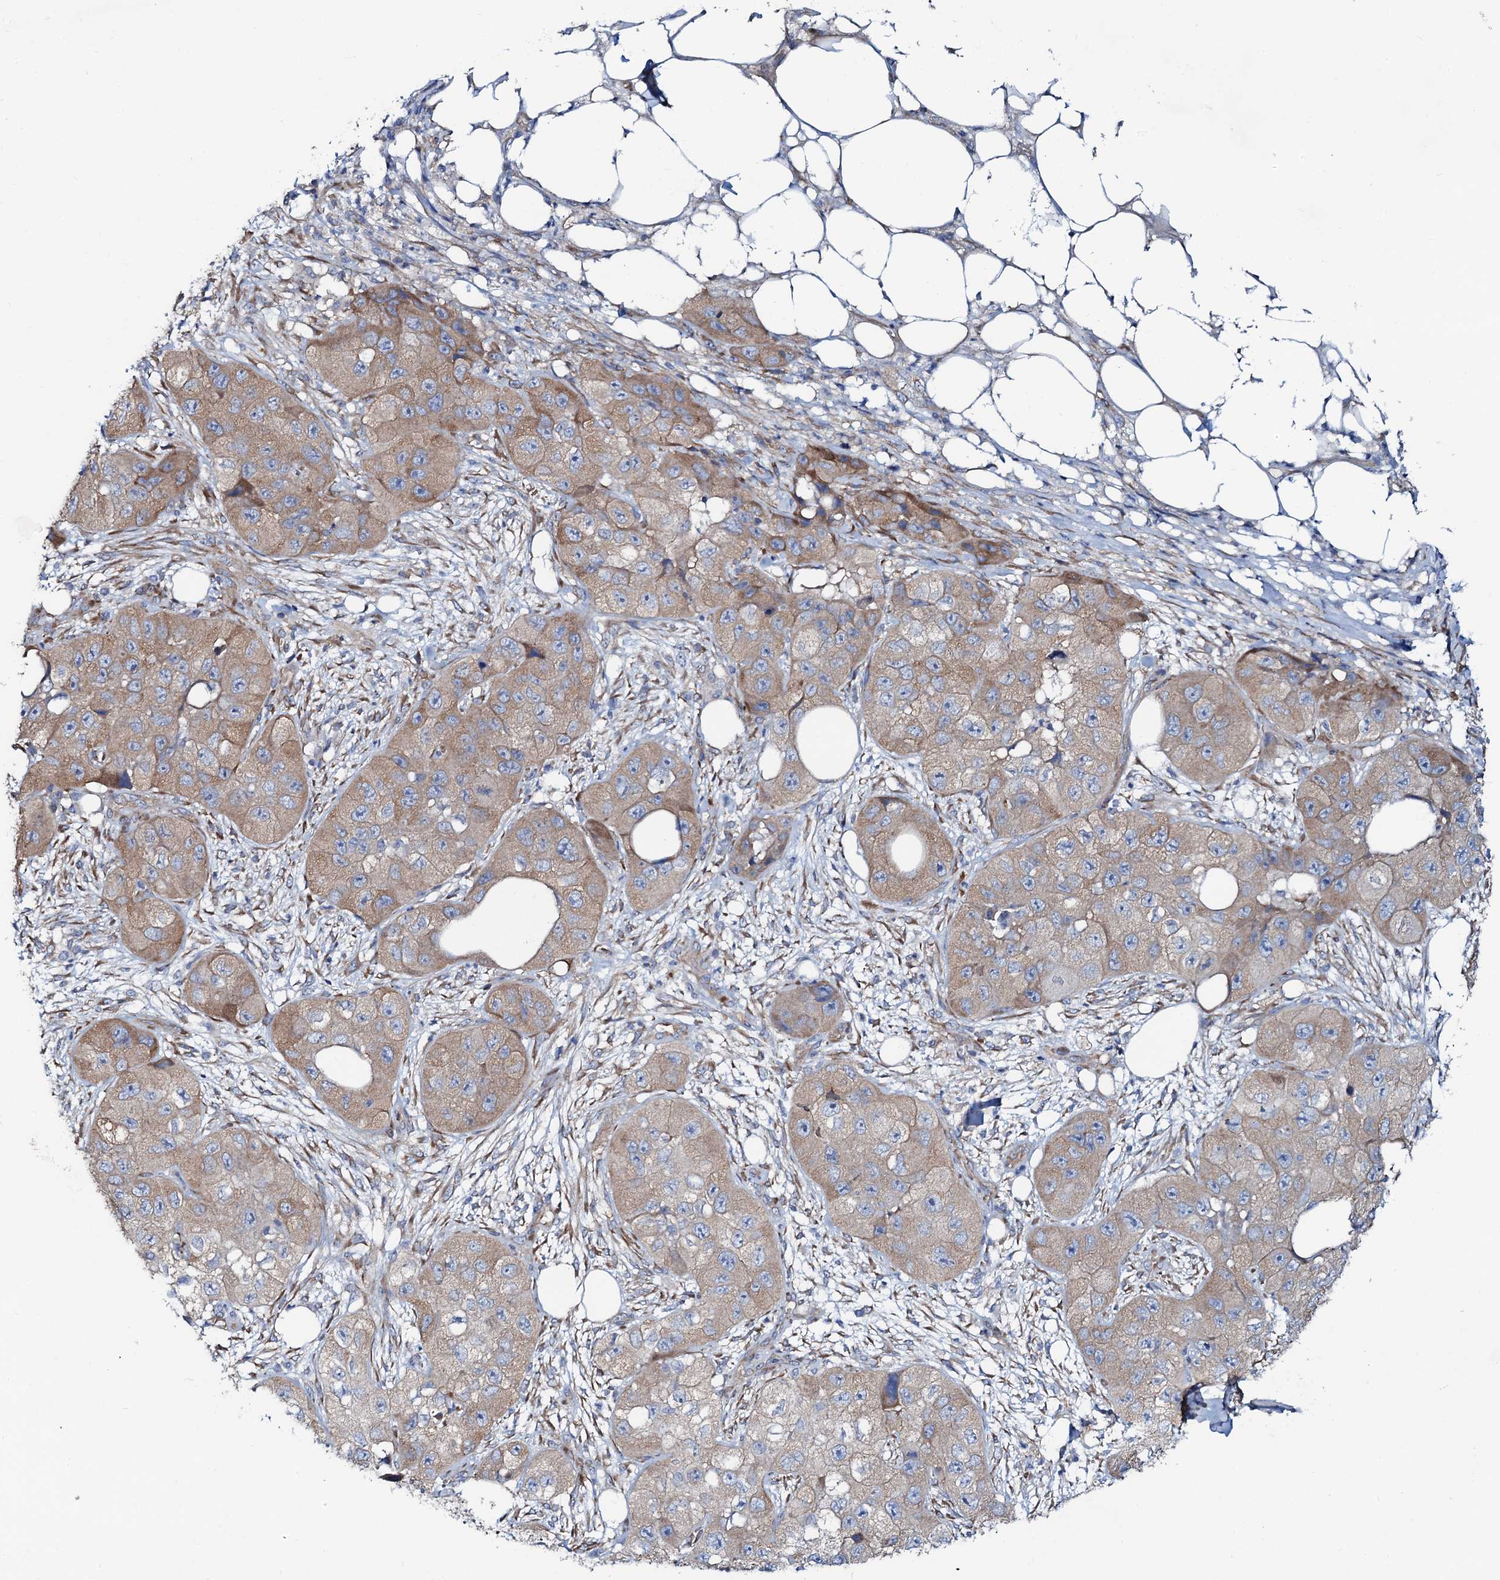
{"staining": {"intensity": "weak", "quantity": ">75%", "location": "cytoplasmic/membranous"}, "tissue": "skin cancer", "cell_type": "Tumor cells", "image_type": "cancer", "snomed": [{"axis": "morphology", "description": "Squamous cell carcinoma, NOS"}, {"axis": "topography", "description": "Skin"}, {"axis": "topography", "description": "Subcutis"}], "caption": "High-magnification brightfield microscopy of squamous cell carcinoma (skin) stained with DAB (3,3'-diaminobenzidine) (brown) and counterstained with hematoxylin (blue). tumor cells exhibit weak cytoplasmic/membranous expression is appreciated in about>75% of cells. (Stains: DAB (3,3'-diaminobenzidine) in brown, nuclei in blue, Microscopy: brightfield microscopy at high magnification).", "gene": "STARD13", "patient": {"sex": "male", "age": 73}}